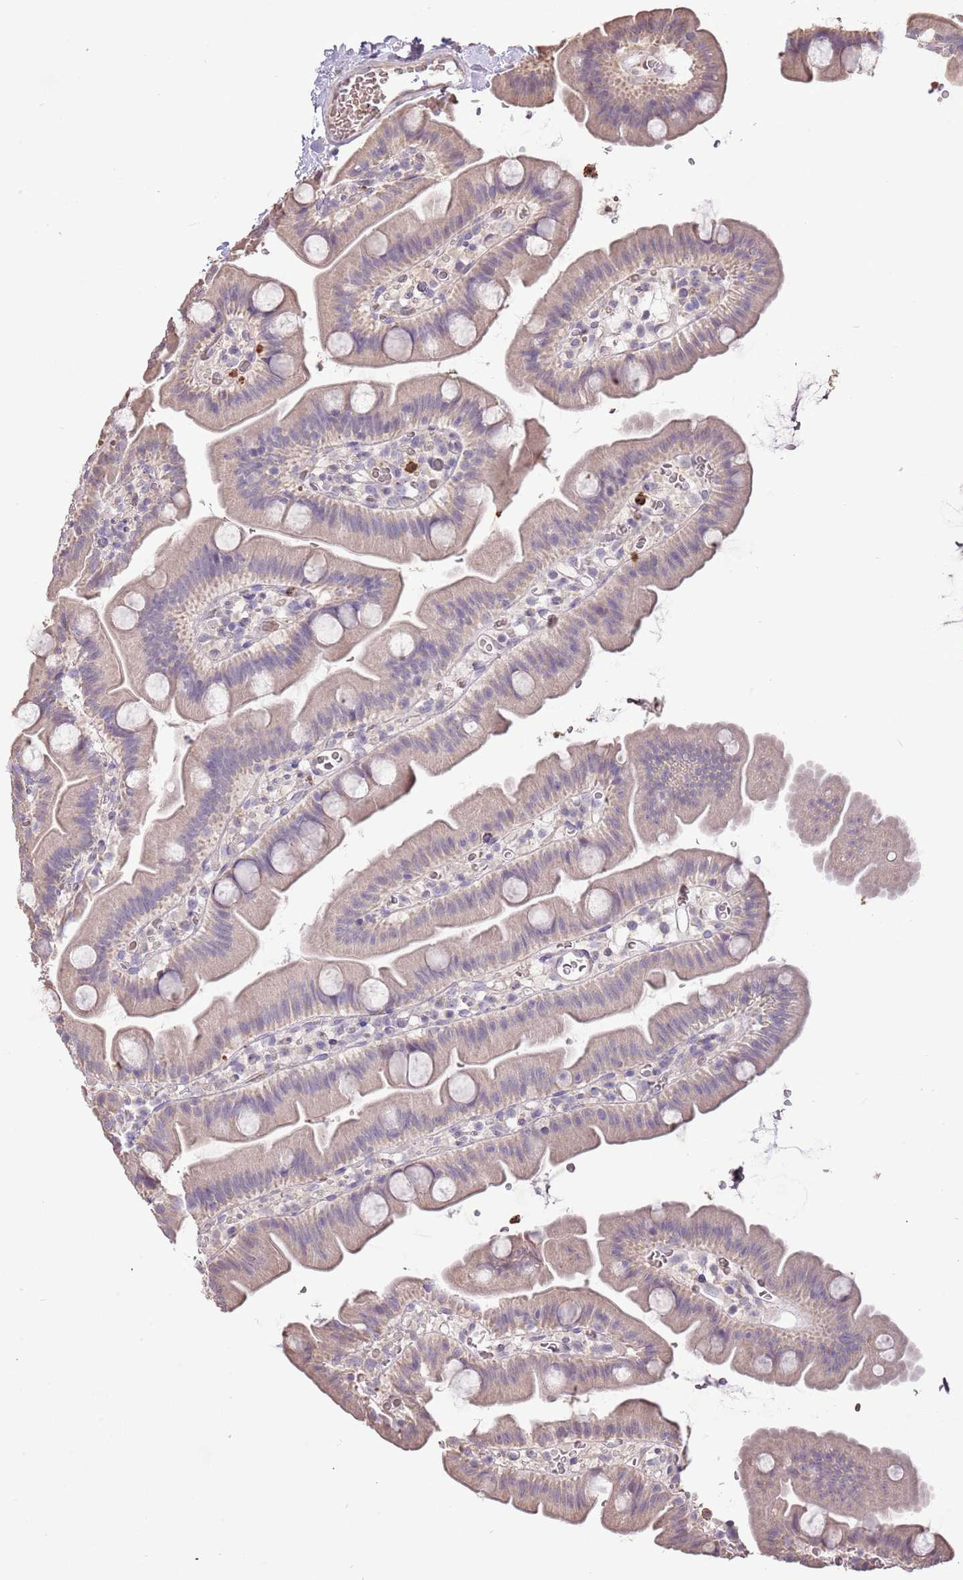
{"staining": {"intensity": "weak", "quantity": "25%-75%", "location": "cytoplasmic/membranous"}, "tissue": "small intestine", "cell_type": "Glandular cells", "image_type": "normal", "snomed": [{"axis": "morphology", "description": "Normal tissue, NOS"}, {"axis": "topography", "description": "Small intestine"}], "caption": "A low amount of weak cytoplasmic/membranous staining is appreciated in about 25%-75% of glandular cells in benign small intestine.", "gene": "P2RY13", "patient": {"sex": "female", "age": 68}}